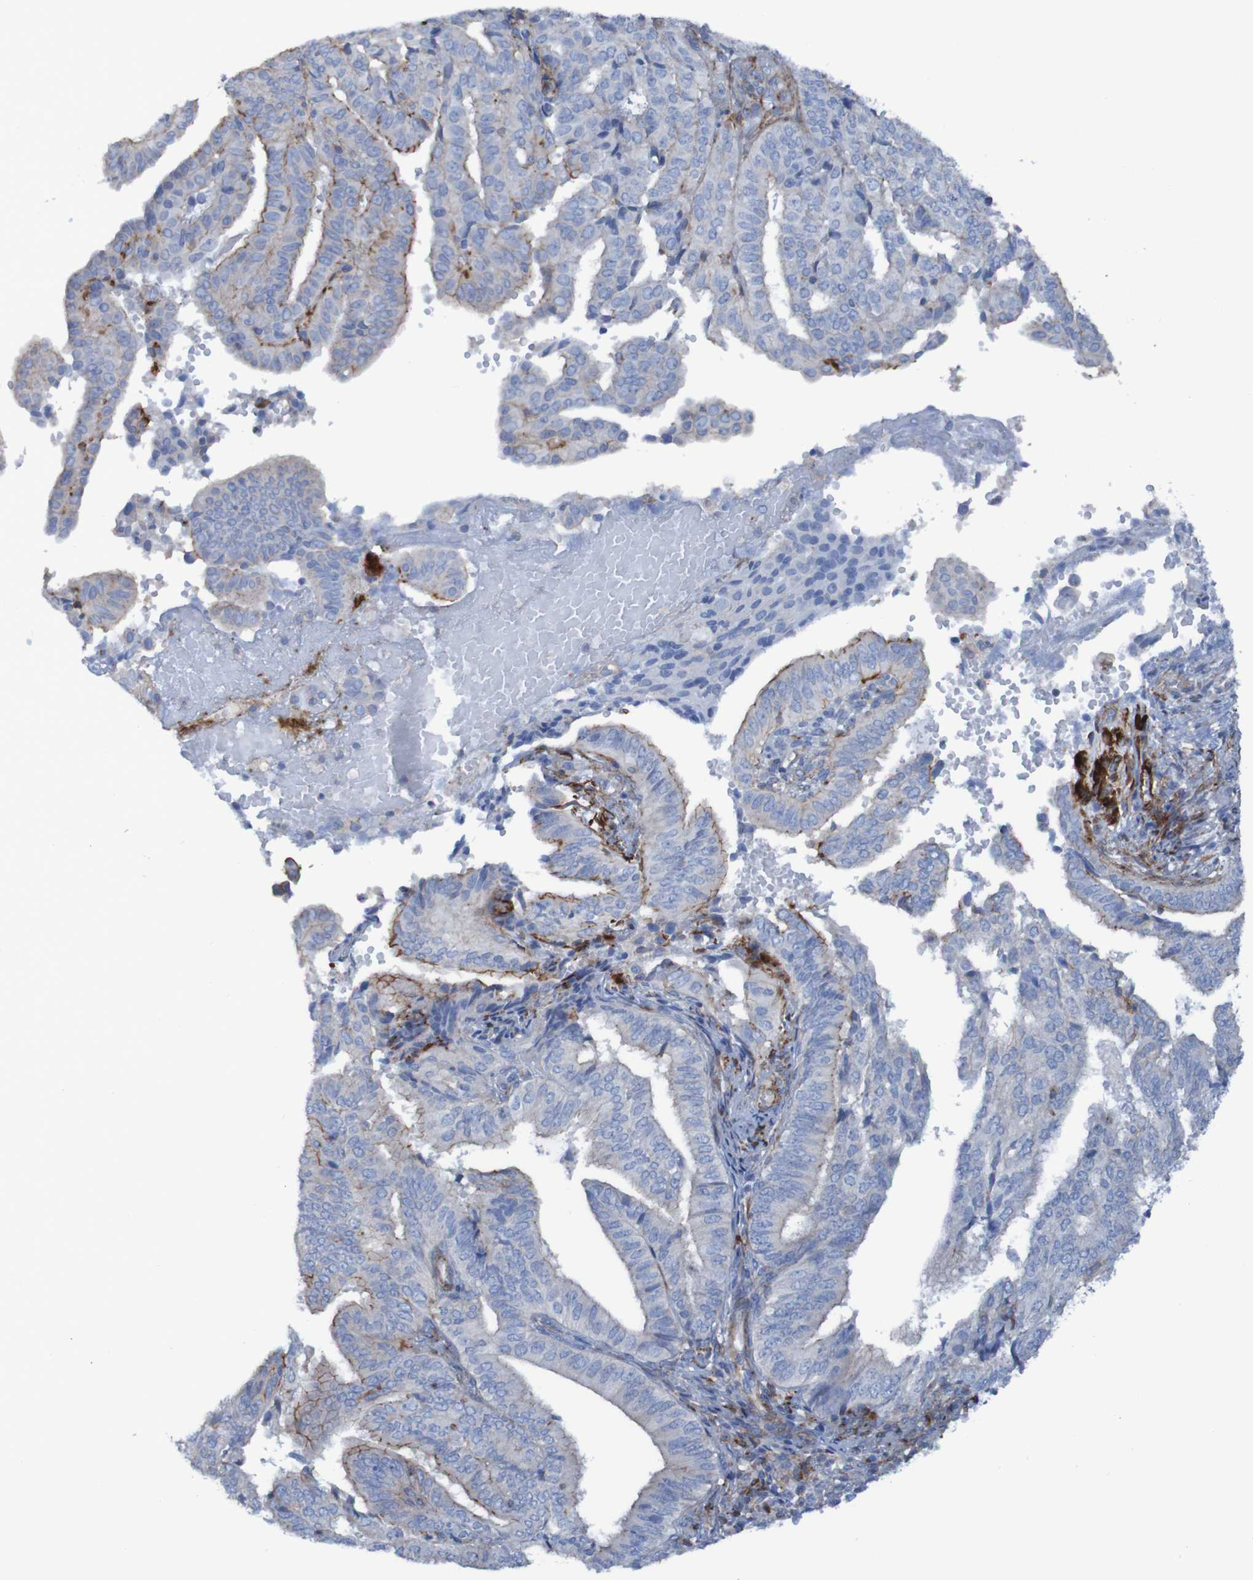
{"staining": {"intensity": "strong", "quantity": "<25%", "location": "cytoplasmic/membranous"}, "tissue": "endometrial cancer", "cell_type": "Tumor cells", "image_type": "cancer", "snomed": [{"axis": "morphology", "description": "Adenocarcinoma, NOS"}, {"axis": "topography", "description": "Endometrium"}], "caption": "This is an image of immunohistochemistry staining of endometrial adenocarcinoma, which shows strong staining in the cytoplasmic/membranous of tumor cells.", "gene": "RNF182", "patient": {"sex": "female", "age": 58}}